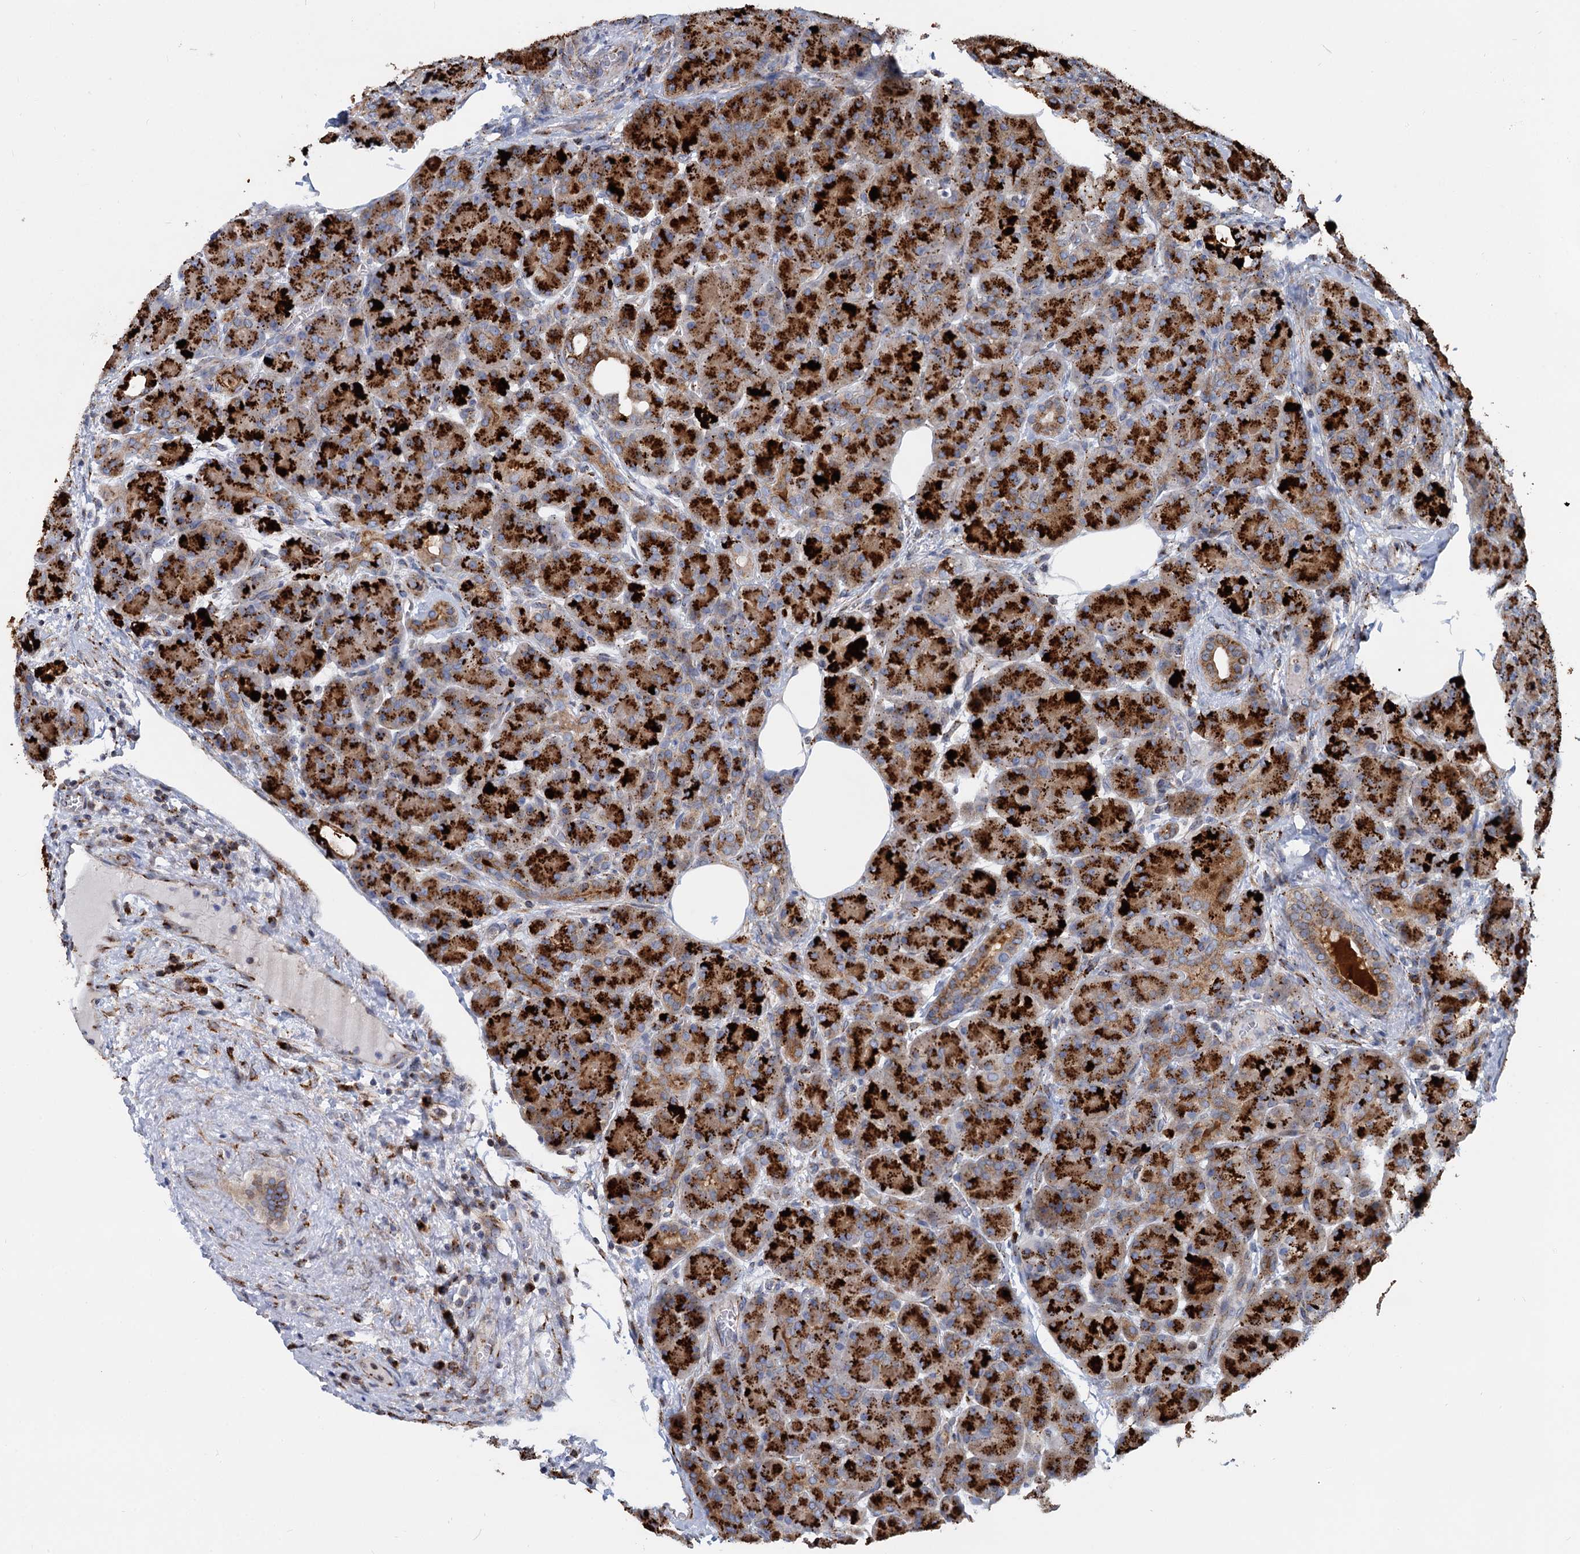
{"staining": {"intensity": "strong", "quantity": ">75%", "location": "cytoplasmic/membranous"}, "tissue": "pancreas", "cell_type": "Exocrine glandular cells", "image_type": "normal", "snomed": [{"axis": "morphology", "description": "Normal tissue, NOS"}, {"axis": "topography", "description": "Pancreas"}], "caption": "A high-resolution micrograph shows immunohistochemistry (IHC) staining of unremarkable pancreas, which shows strong cytoplasmic/membranous expression in approximately >75% of exocrine glandular cells.", "gene": "SUPT20H", "patient": {"sex": "male", "age": 63}}